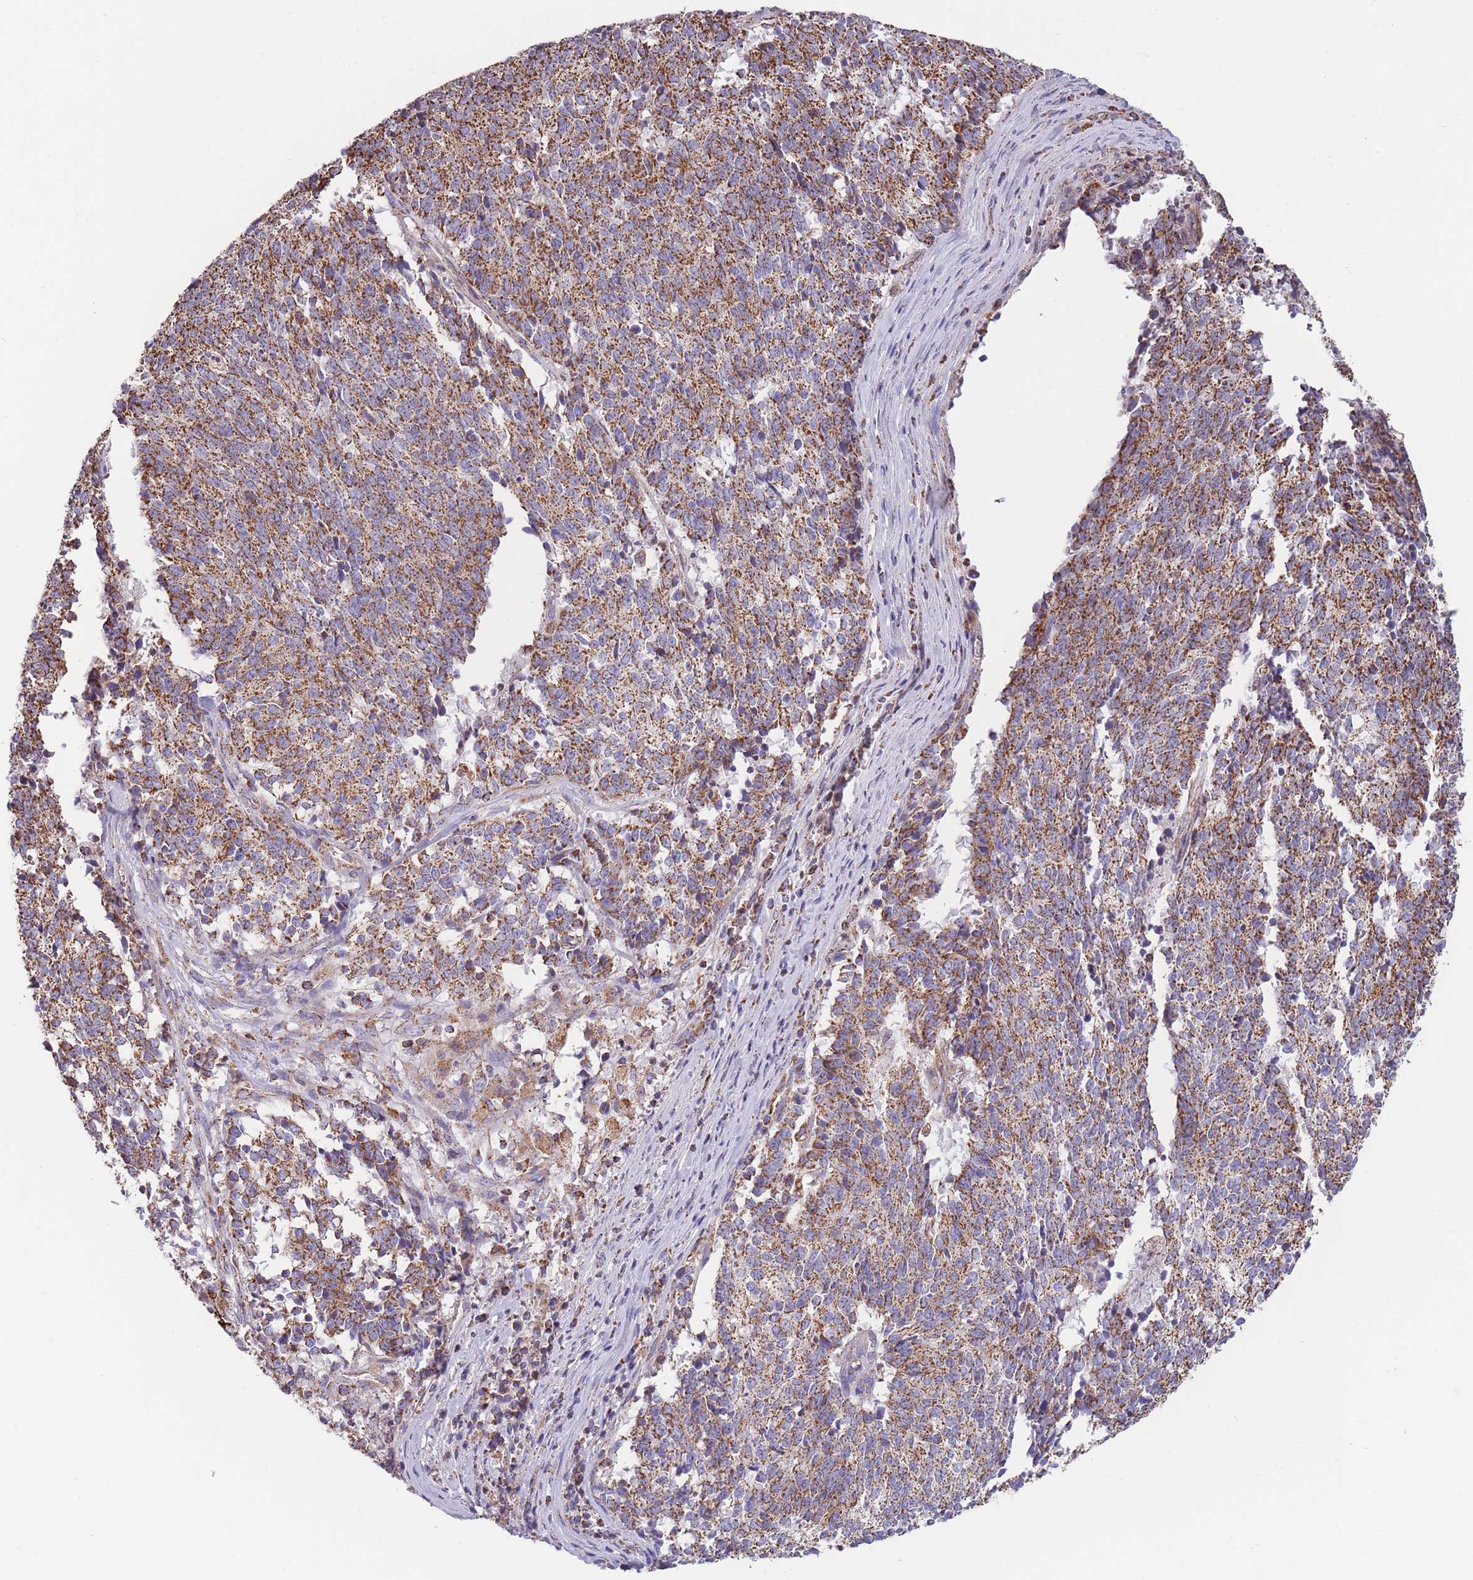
{"staining": {"intensity": "moderate", "quantity": ">75%", "location": "cytoplasmic/membranous"}, "tissue": "cervical cancer", "cell_type": "Tumor cells", "image_type": "cancer", "snomed": [{"axis": "morphology", "description": "Squamous cell carcinoma, NOS"}, {"axis": "topography", "description": "Cervix"}], "caption": "Cervical squamous cell carcinoma stained for a protein exhibits moderate cytoplasmic/membranous positivity in tumor cells.", "gene": "FKBP8", "patient": {"sex": "female", "age": 29}}